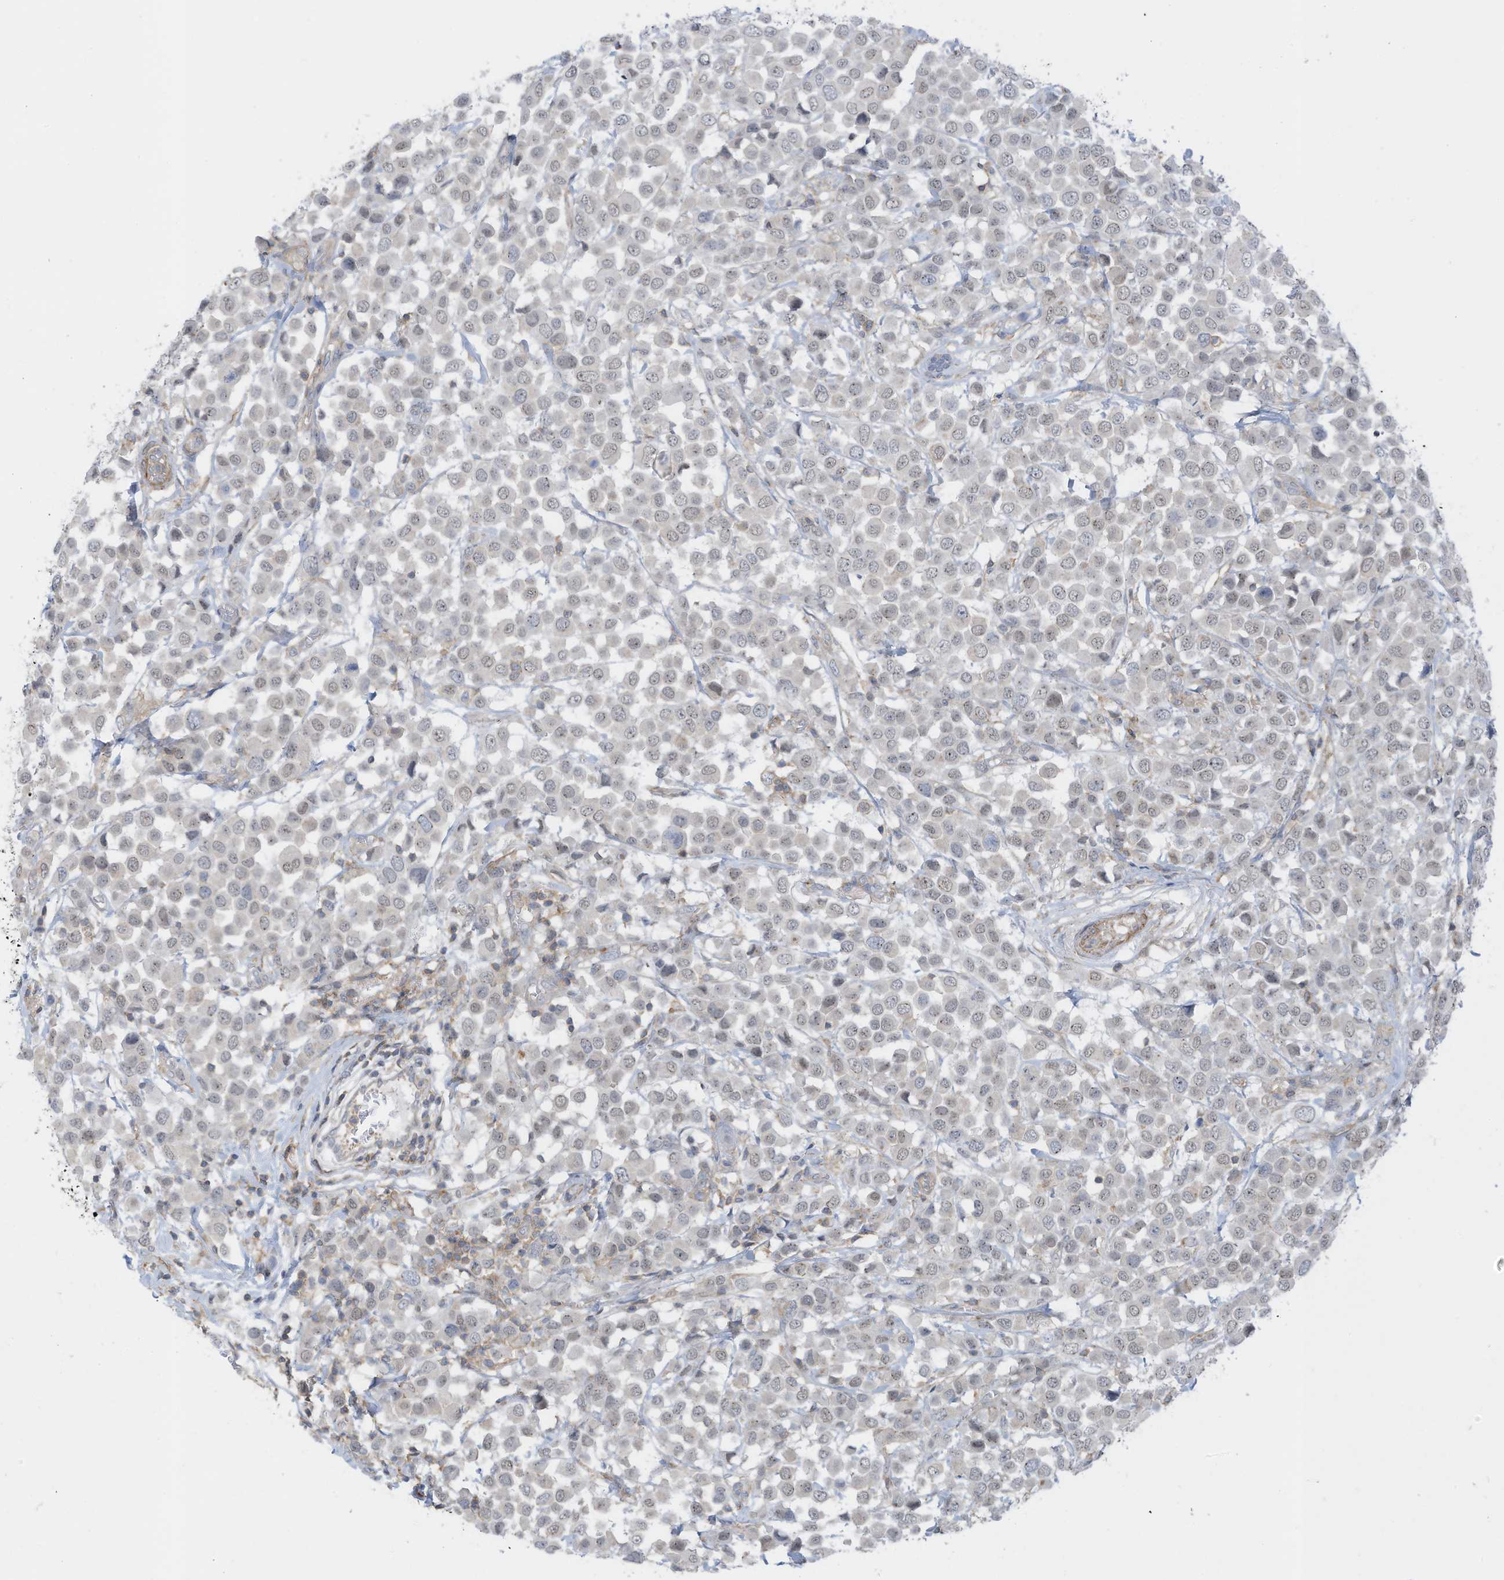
{"staining": {"intensity": "weak", "quantity": "25%-75%", "location": "nuclear"}, "tissue": "breast cancer", "cell_type": "Tumor cells", "image_type": "cancer", "snomed": [{"axis": "morphology", "description": "Duct carcinoma"}, {"axis": "topography", "description": "Breast"}], "caption": "DAB (3,3'-diaminobenzidine) immunohistochemical staining of human breast cancer demonstrates weak nuclear protein staining in about 25%-75% of tumor cells.", "gene": "ZNF846", "patient": {"sex": "female", "age": 61}}